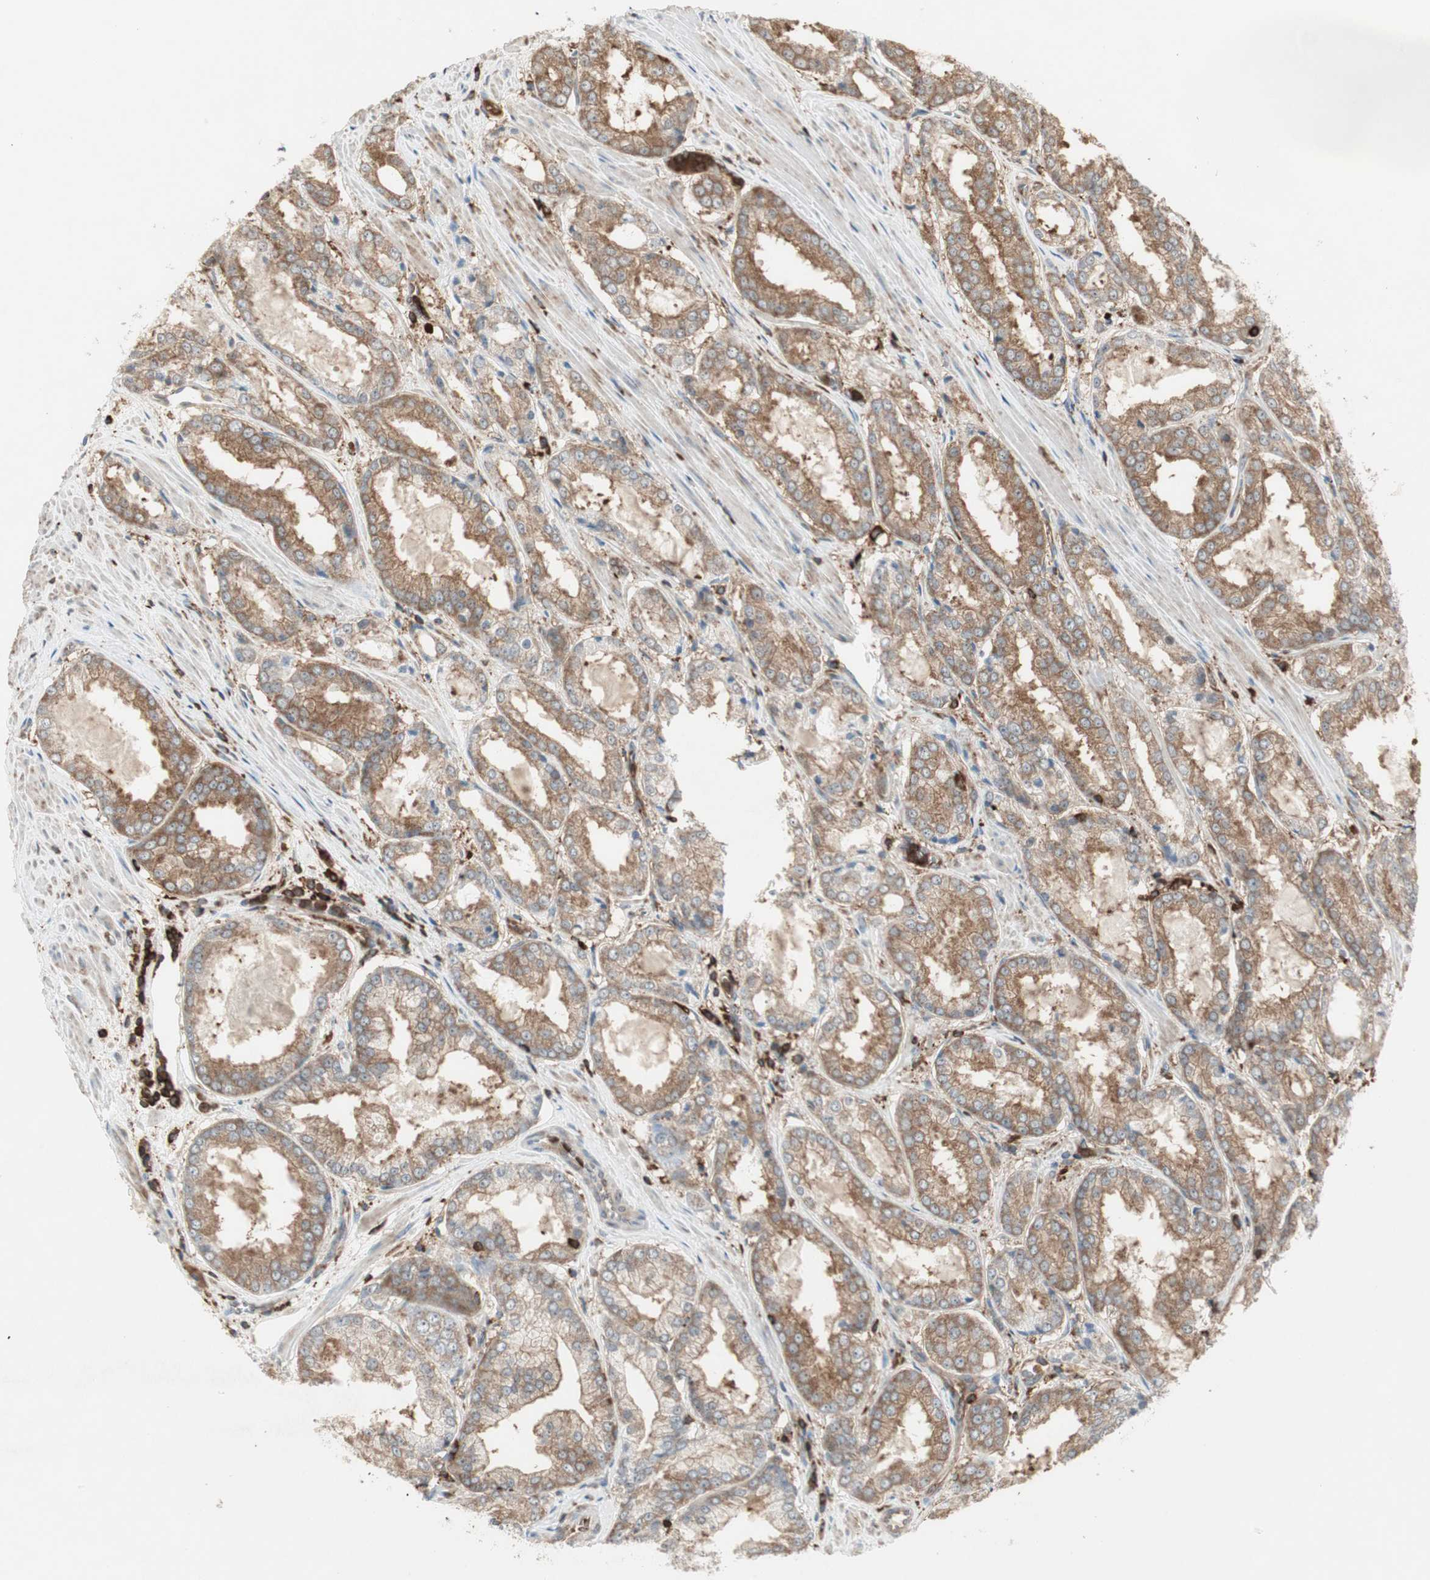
{"staining": {"intensity": "moderate", "quantity": ">75%", "location": "cytoplasmic/membranous"}, "tissue": "prostate cancer", "cell_type": "Tumor cells", "image_type": "cancer", "snomed": [{"axis": "morphology", "description": "Adenocarcinoma, Low grade"}, {"axis": "topography", "description": "Prostate"}], "caption": "High-power microscopy captured an immunohistochemistry histopathology image of prostate cancer (adenocarcinoma (low-grade)), revealing moderate cytoplasmic/membranous staining in approximately >75% of tumor cells. (DAB (3,3'-diaminobenzidine) IHC with brightfield microscopy, high magnification).", "gene": "MMP3", "patient": {"sex": "male", "age": 64}}